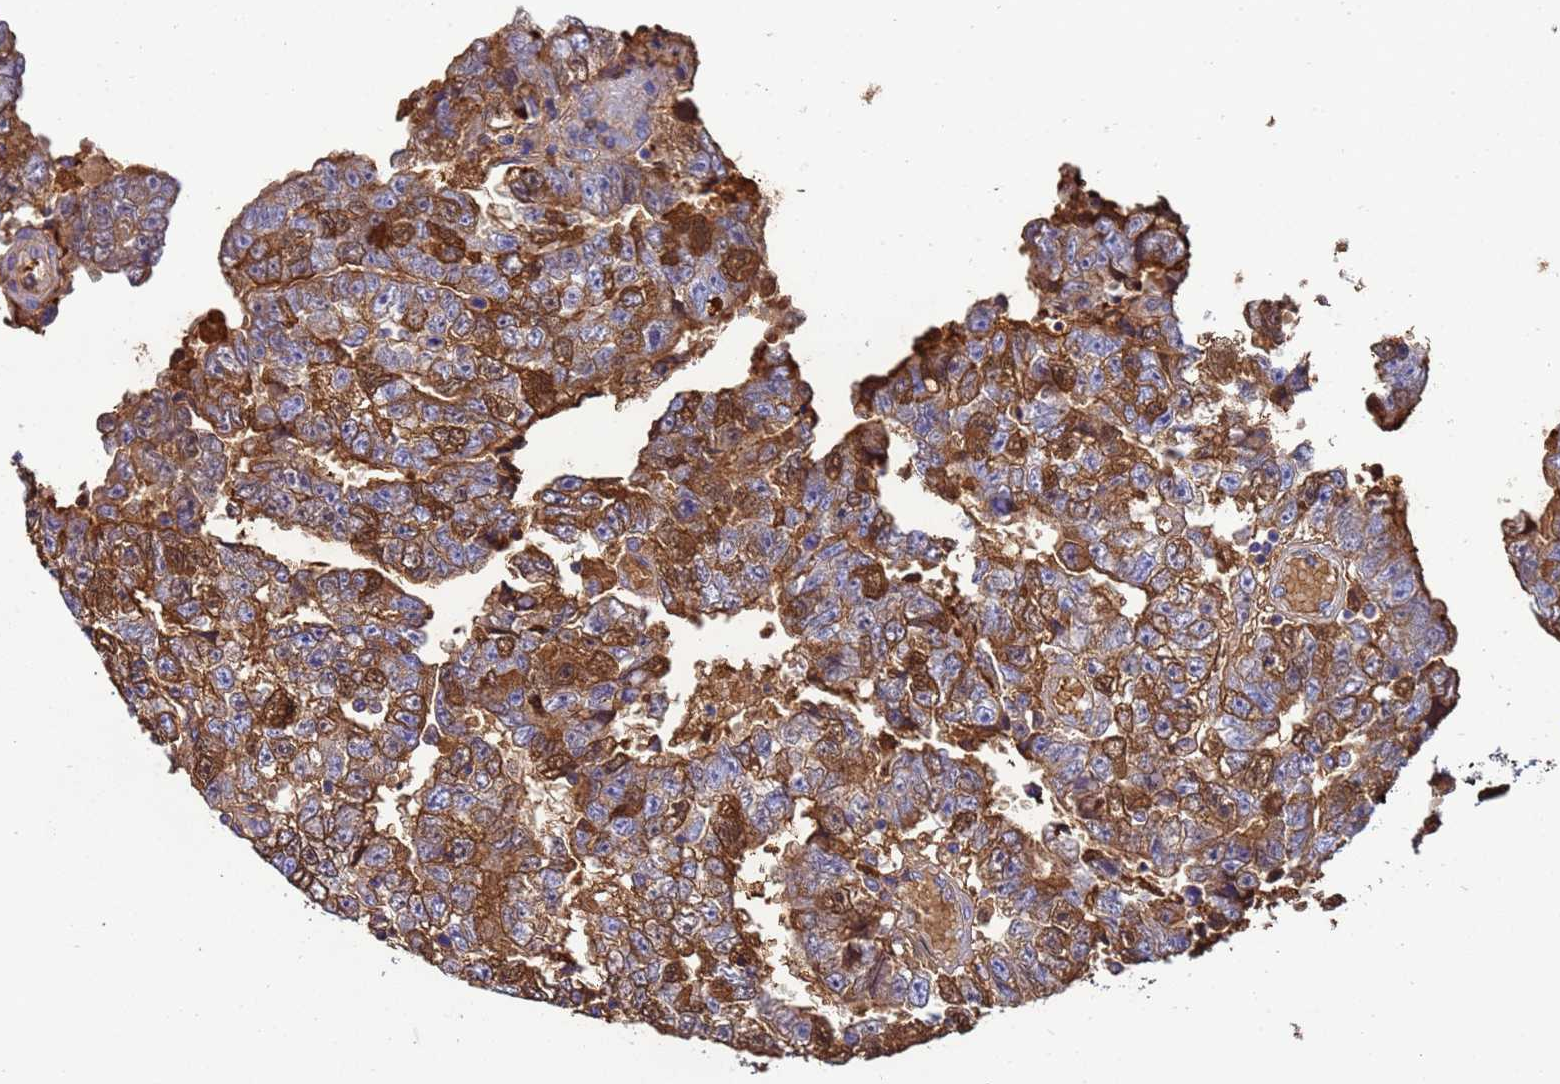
{"staining": {"intensity": "moderate", "quantity": ">75%", "location": "cytoplasmic/membranous,nuclear"}, "tissue": "testis cancer", "cell_type": "Tumor cells", "image_type": "cancer", "snomed": [{"axis": "morphology", "description": "Carcinoma, Embryonal, NOS"}, {"axis": "topography", "description": "Testis"}], "caption": "Protein analysis of testis embryonal carcinoma tissue displays moderate cytoplasmic/membranous and nuclear positivity in about >75% of tumor cells. (DAB = brown stain, brightfield microscopy at high magnification).", "gene": "H1-7", "patient": {"sex": "male", "age": 25}}